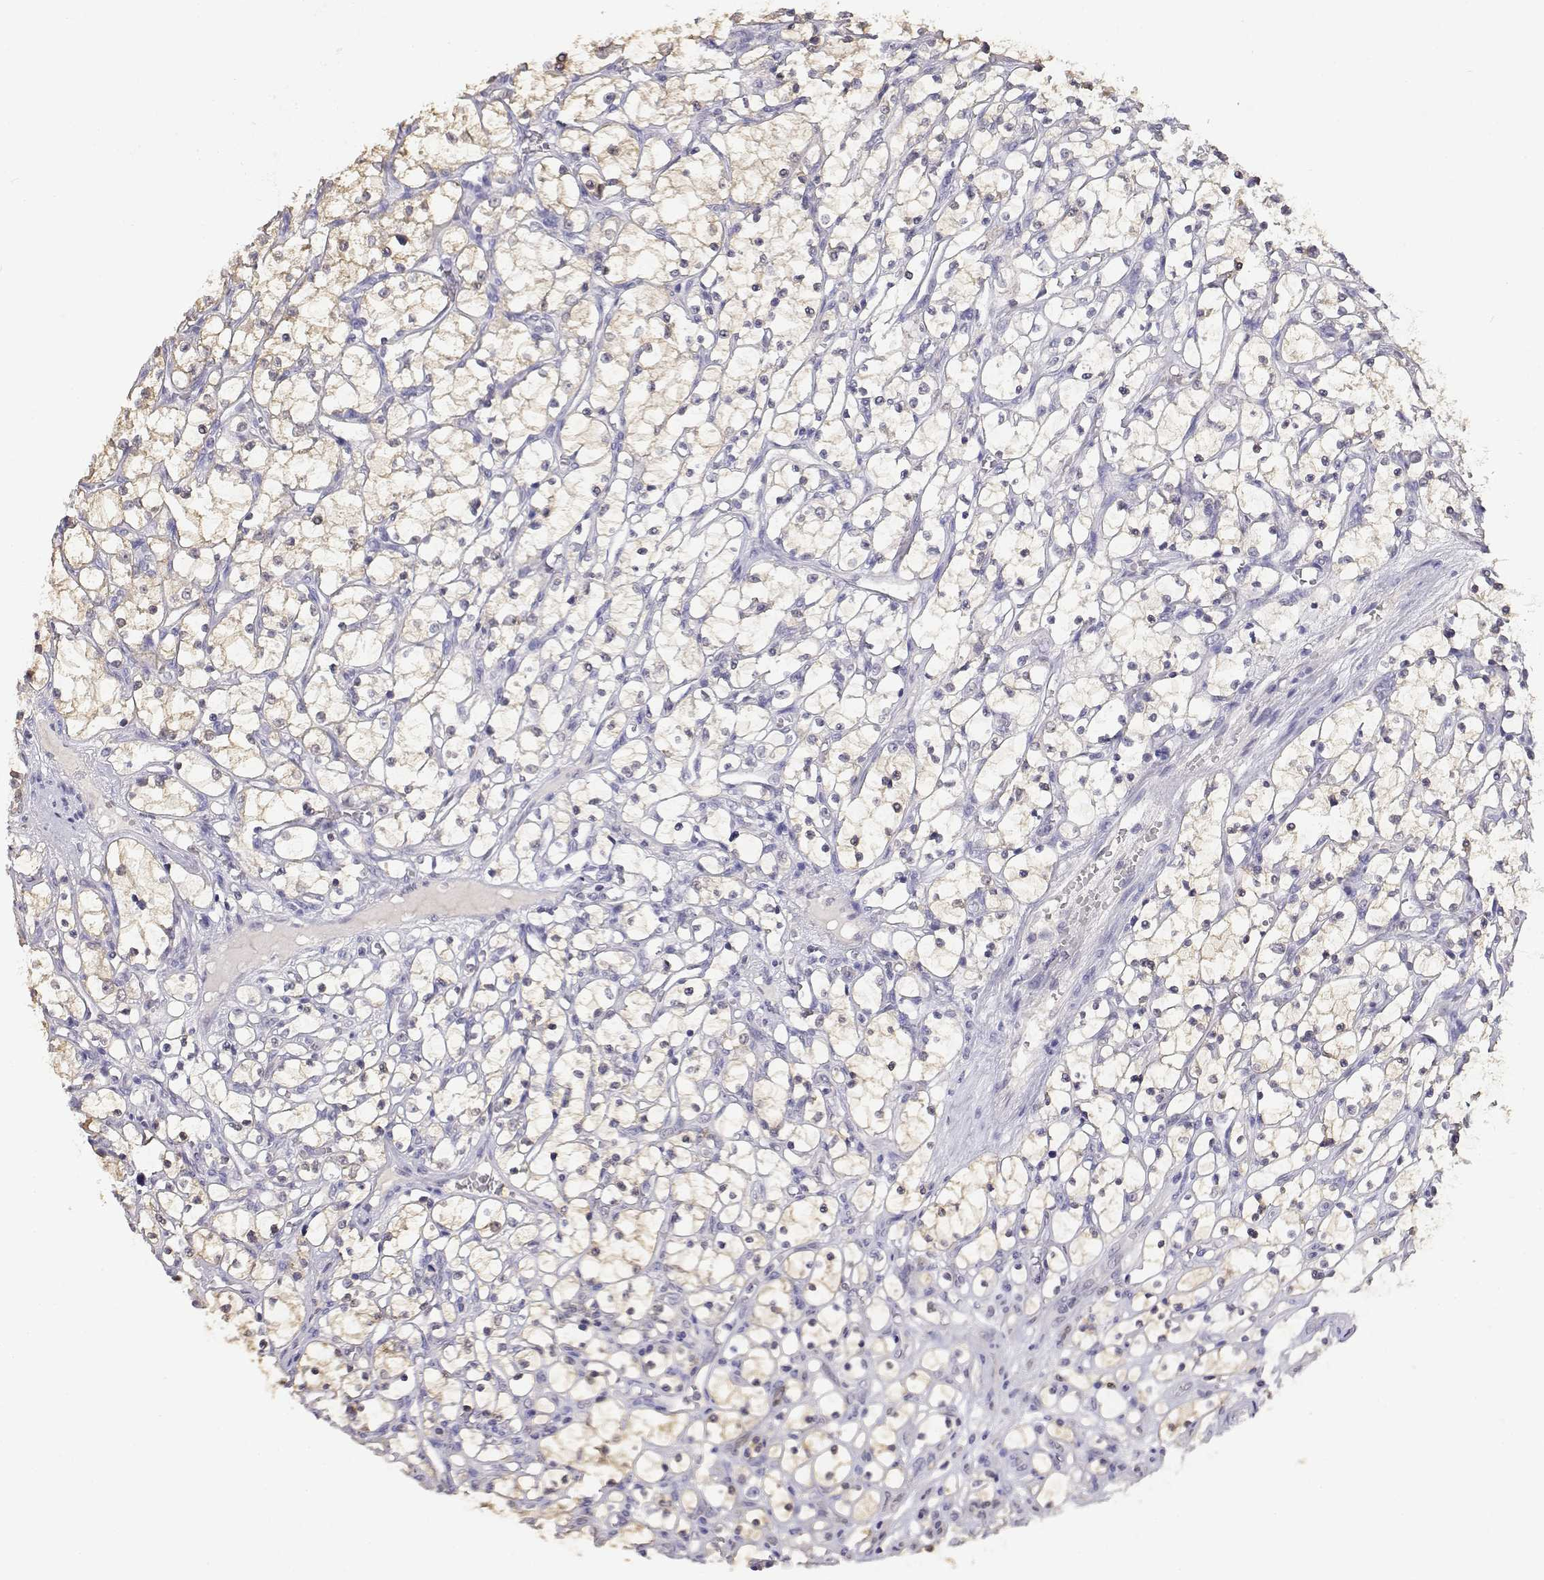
{"staining": {"intensity": "weak", "quantity": "<25%", "location": "cytoplasmic/membranous"}, "tissue": "renal cancer", "cell_type": "Tumor cells", "image_type": "cancer", "snomed": [{"axis": "morphology", "description": "Adenocarcinoma, NOS"}, {"axis": "topography", "description": "Kidney"}], "caption": "Immunohistochemical staining of renal cancer (adenocarcinoma) demonstrates no significant positivity in tumor cells.", "gene": "ADA", "patient": {"sex": "female", "age": 69}}